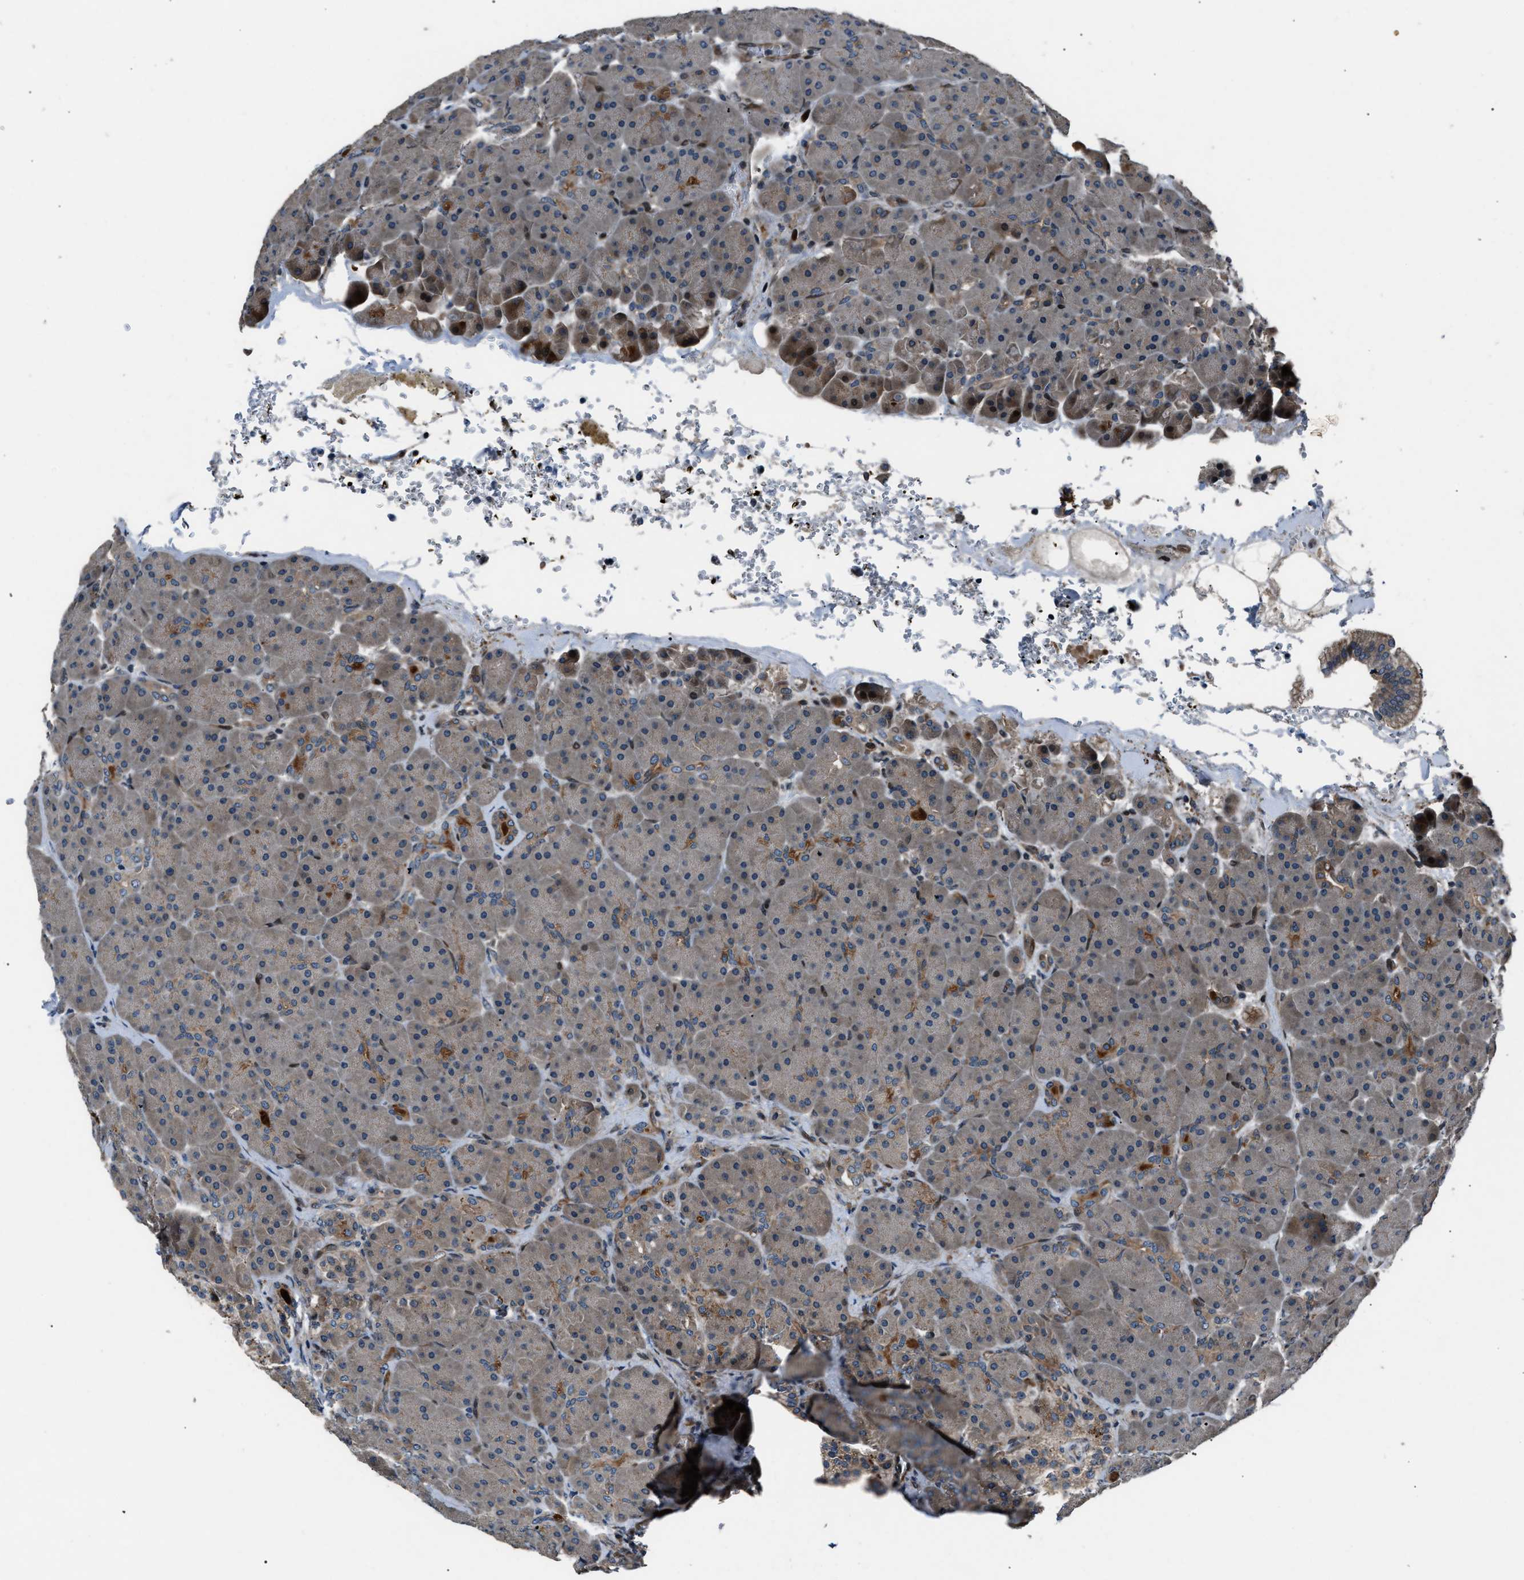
{"staining": {"intensity": "moderate", "quantity": "25%-75%", "location": "cytoplasmic/membranous"}, "tissue": "pancreas", "cell_type": "Exocrine glandular cells", "image_type": "normal", "snomed": [{"axis": "morphology", "description": "Normal tissue, NOS"}, {"axis": "topography", "description": "Pancreas"}], "caption": "A medium amount of moderate cytoplasmic/membranous staining is present in approximately 25%-75% of exocrine glandular cells in unremarkable pancreas.", "gene": "DYNC2I1", "patient": {"sex": "male", "age": 66}}